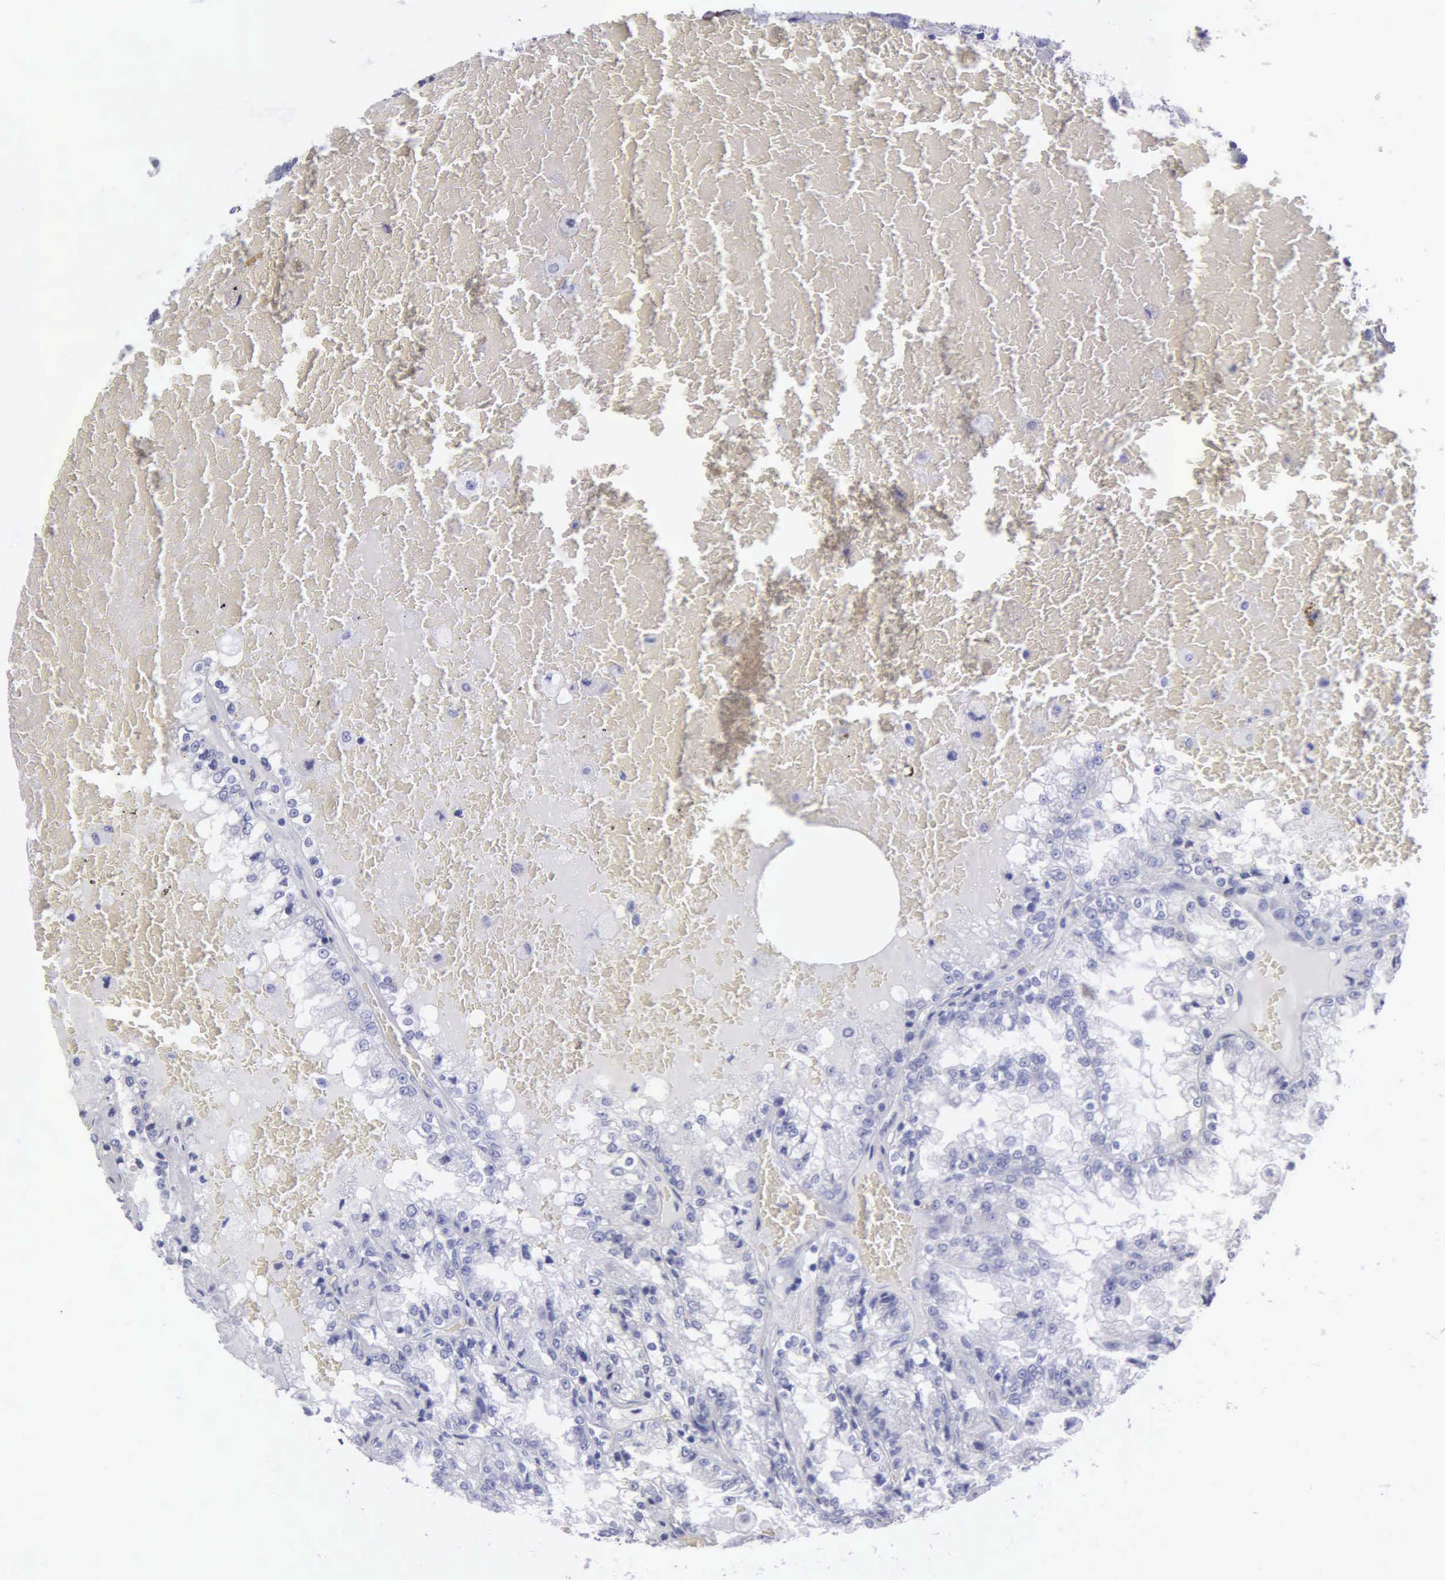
{"staining": {"intensity": "negative", "quantity": "none", "location": "none"}, "tissue": "renal cancer", "cell_type": "Tumor cells", "image_type": "cancer", "snomed": [{"axis": "morphology", "description": "Adenocarcinoma, NOS"}, {"axis": "topography", "description": "Kidney"}], "caption": "Renal cancer (adenocarcinoma) stained for a protein using IHC displays no positivity tumor cells.", "gene": "FBLN5", "patient": {"sex": "female", "age": 56}}